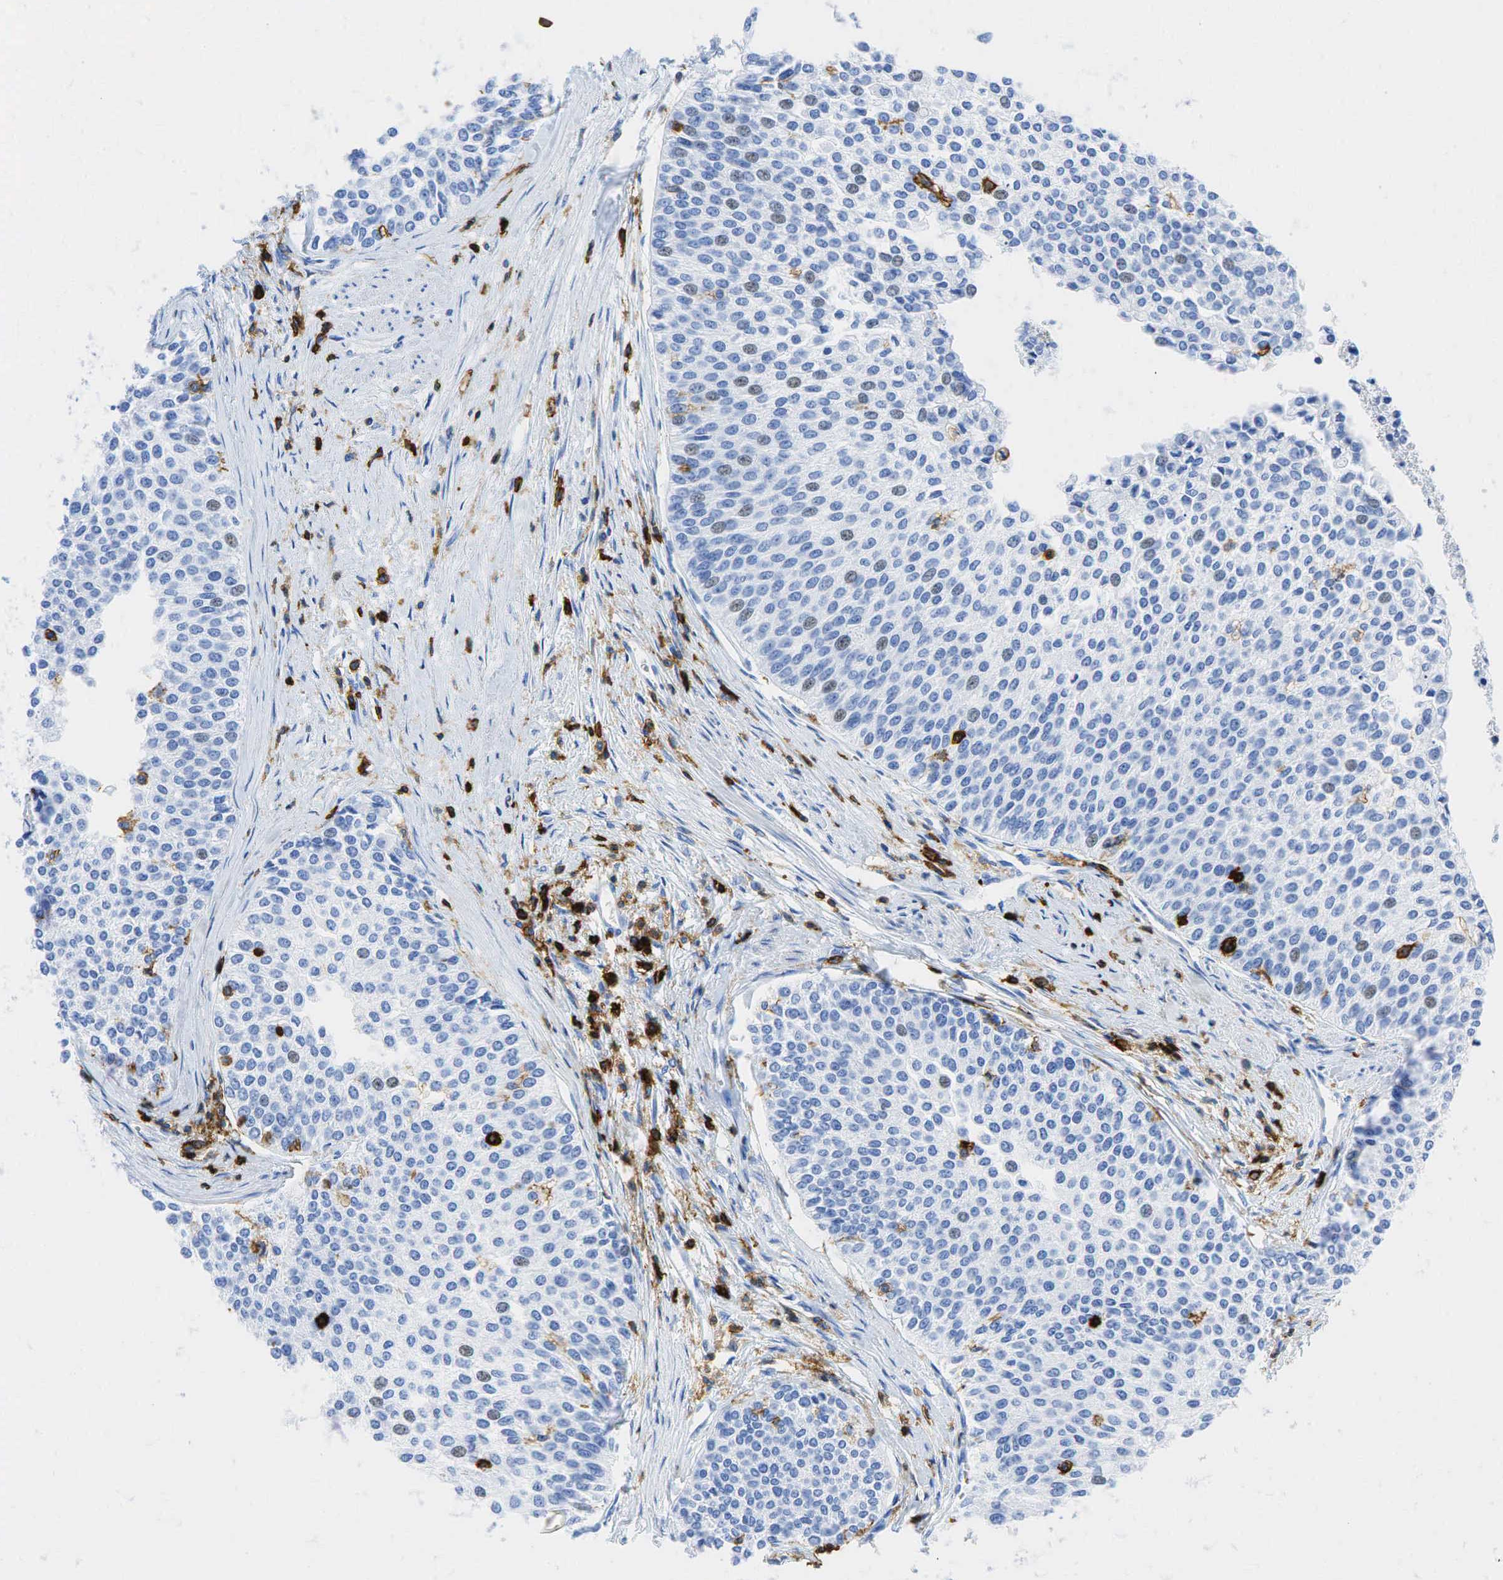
{"staining": {"intensity": "weak", "quantity": "<25%", "location": "nuclear"}, "tissue": "urothelial cancer", "cell_type": "Tumor cells", "image_type": "cancer", "snomed": [{"axis": "morphology", "description": "Urothelial carcinoma, Low grade"}, {"axis": "topography", "description": "Urinary bladder"}], "caption": "Immunohistochemistry (IHC) of urothelial cancer reveals no positivity in tumor cells. Brightfield microscopy of immunohistochemistry stained with DAB (brown) and hematoxylin (blue), captured at high magnification.", "gene": "PTPRC", "patient": {"sex": "female", "age": 73}}